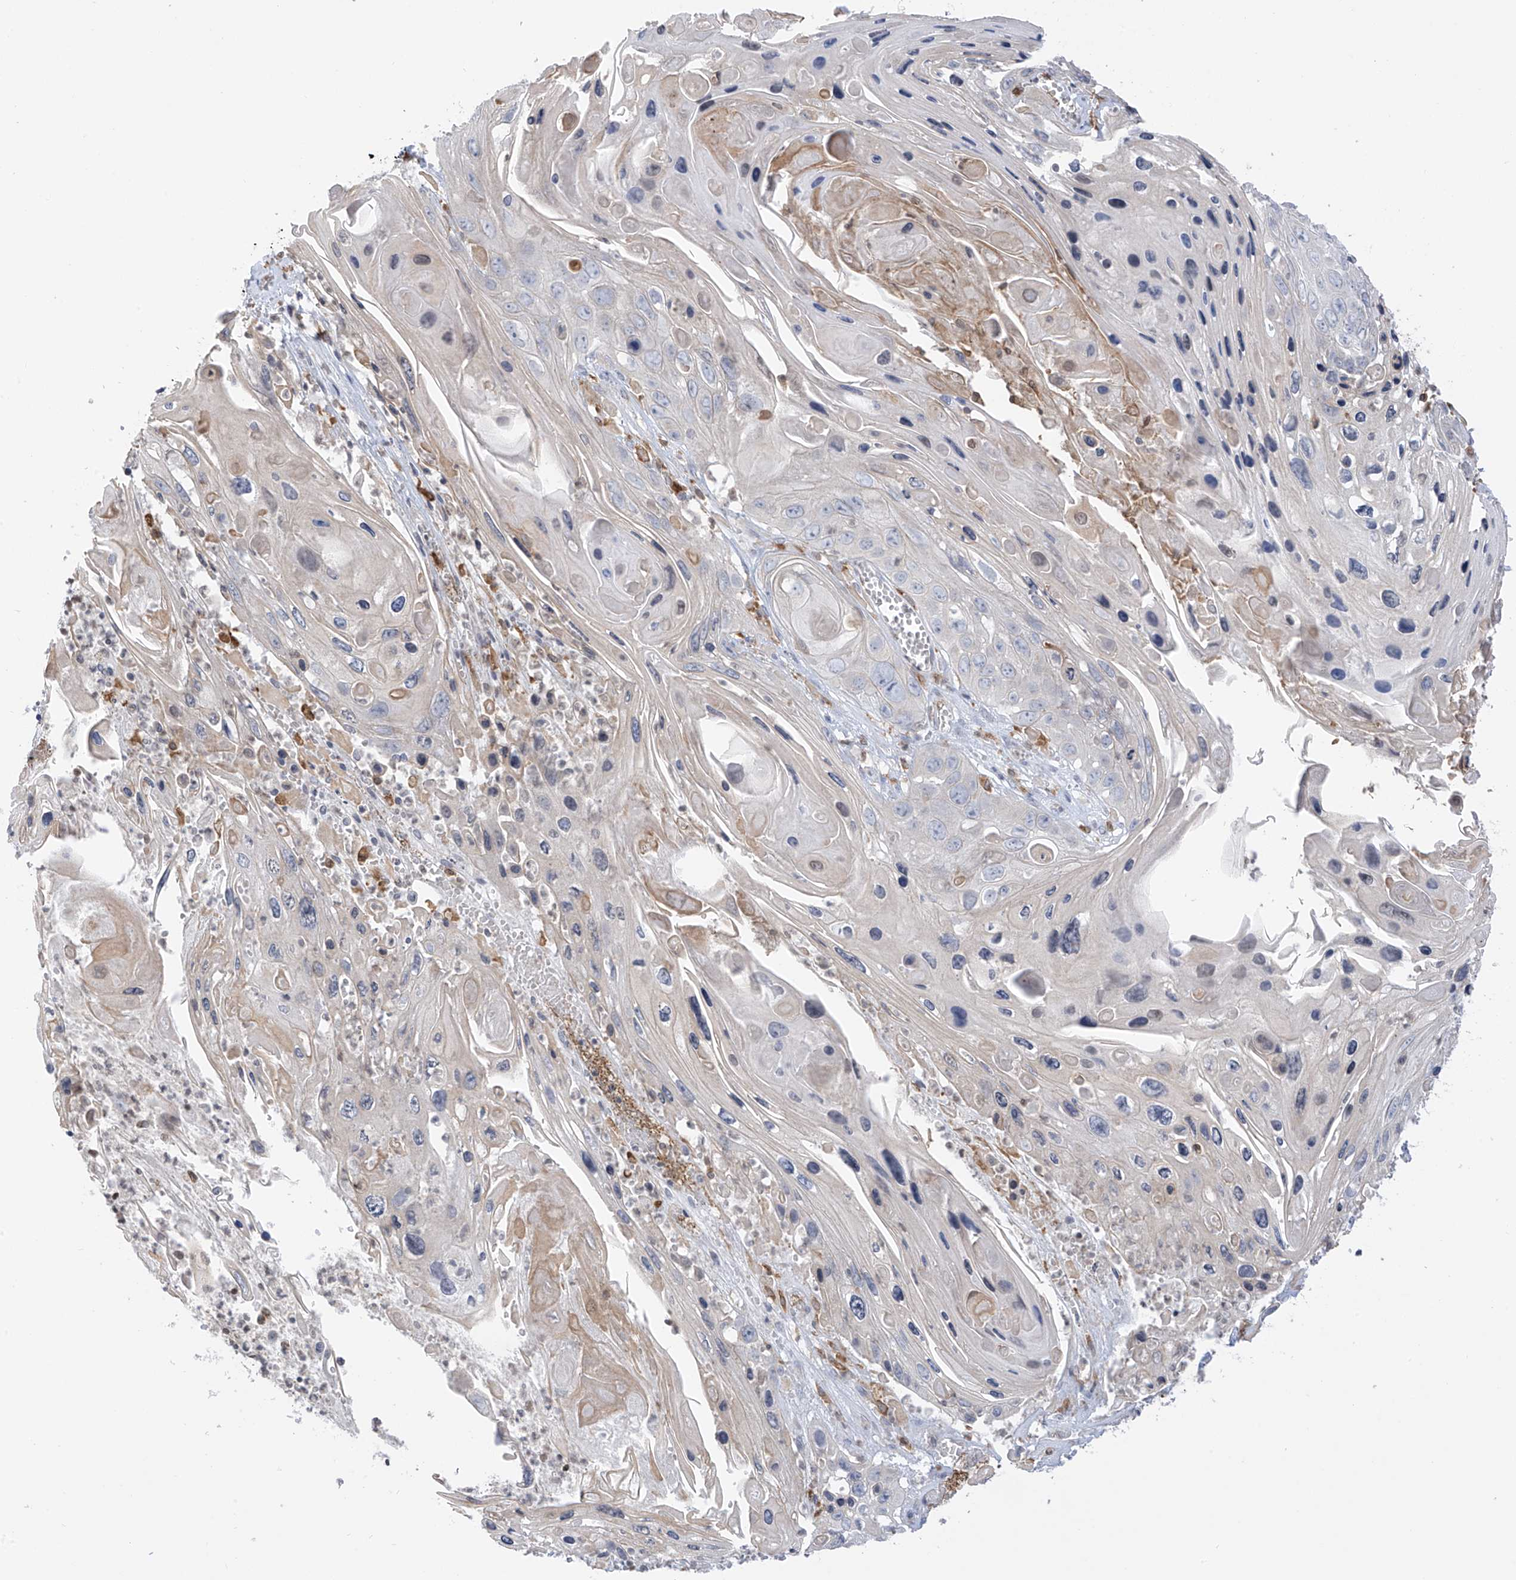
{"staining": {"intensity": "negative", "quantity": "none", "location": "none"}, "tissue": "skin cancer", "cell_type": "Tumor cells", "image_type": "cancer", "snomed": [{"axis": "morphology", "description": "Squamous cell carcinoma, NOS"}, {"axis": "topography", "description": "Skin"}], "caption": "Immunohistochemistry (IHC) image of neoplastic tissue: skin cancer (squamous cell carcinoma) stained with DAB demonstrates no significant protein staining in tumor cells.", "gene": "TBXAS1", "patient": {"sex": "male", "age": 55}}